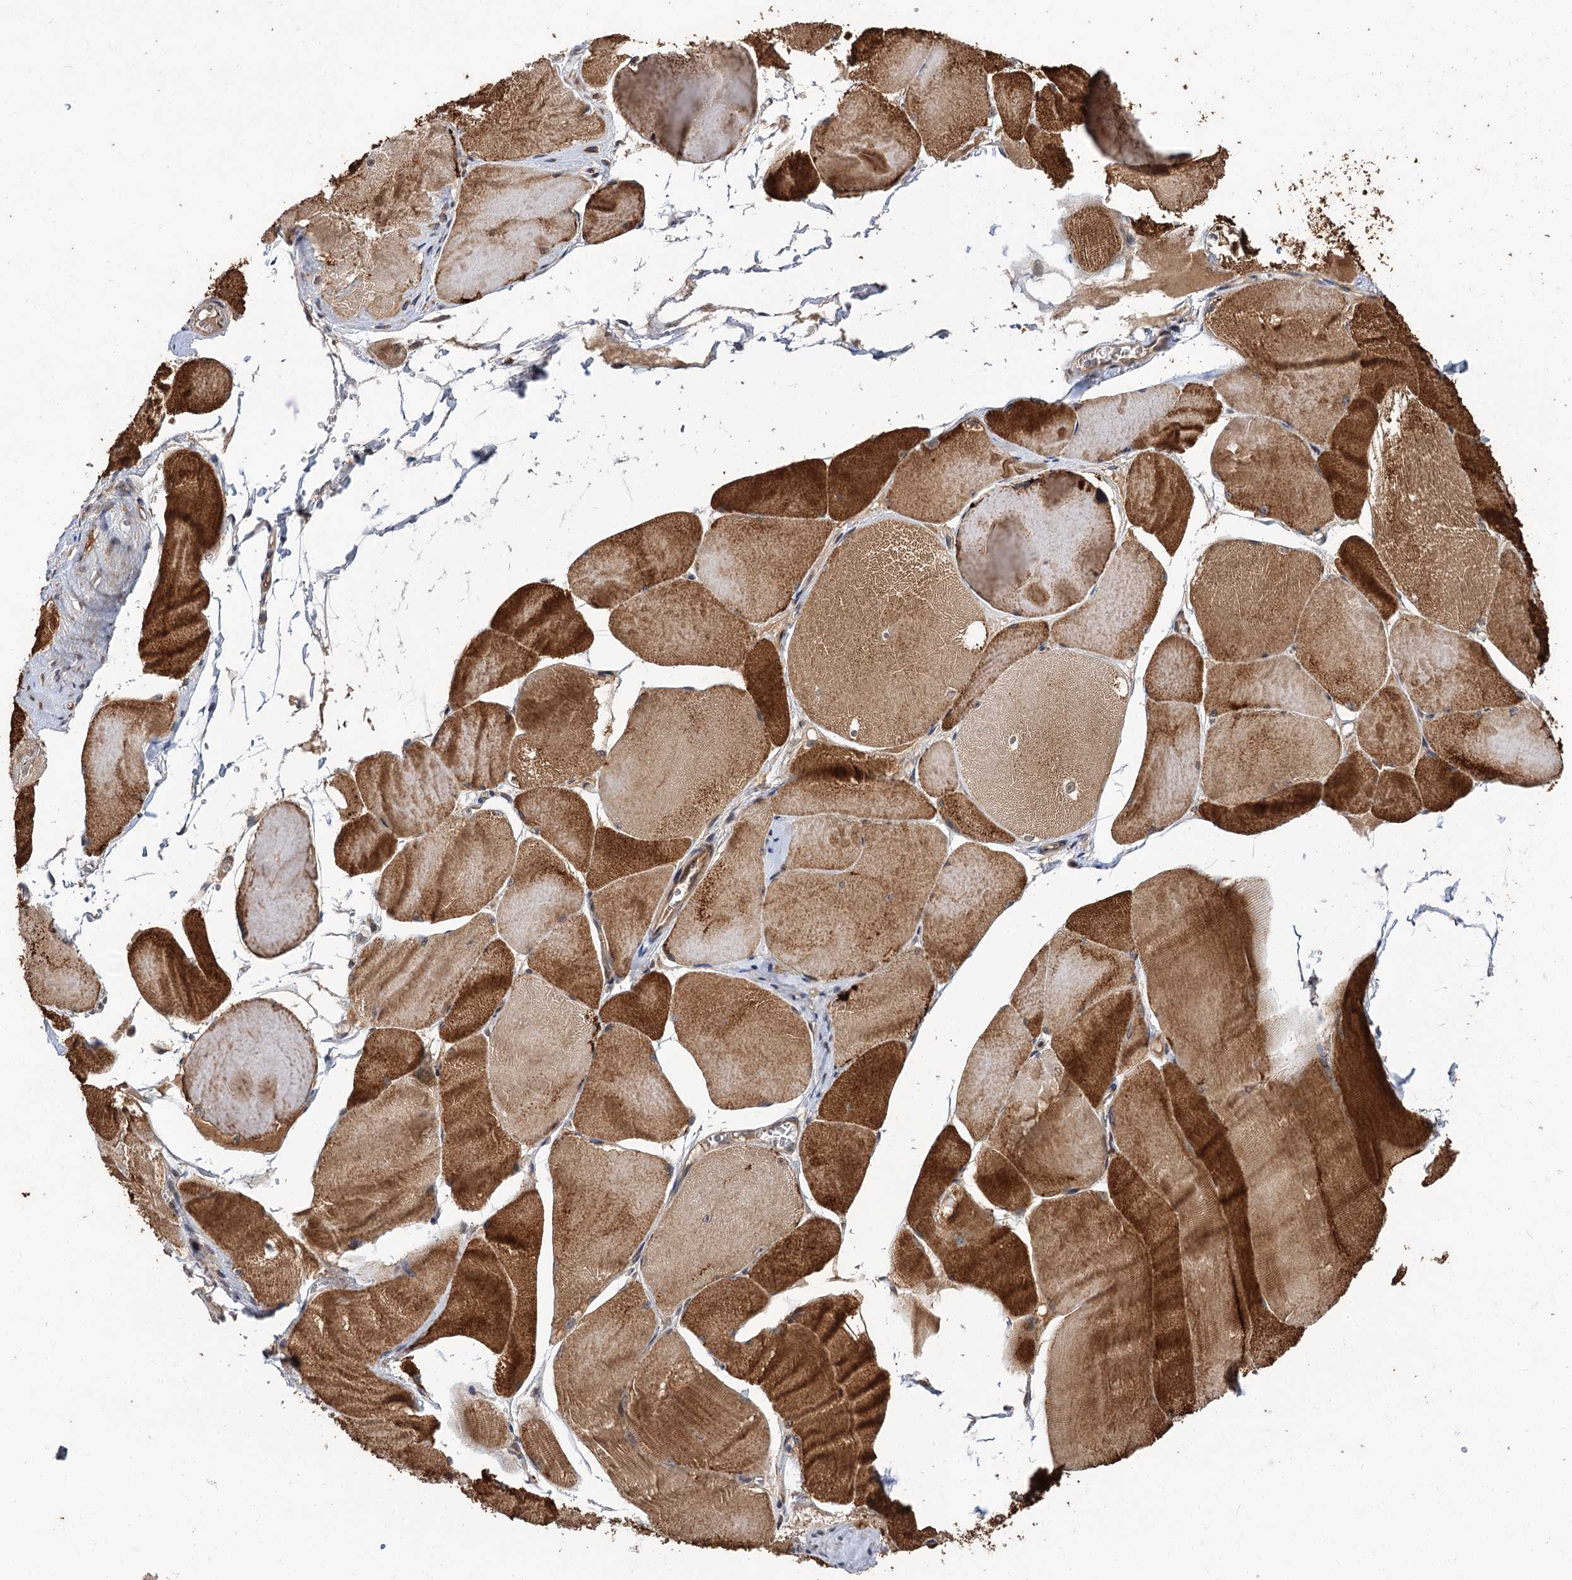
{"staining": {"intensity": "strong", "quantity": ">75%", "location": "cytoplasmic/membranous"}, "tissue": "skeletal muscle", "cell_type": "Myocytes", "image_type": "normal", "snomed": [{"axis": "morphology", "description": "Normal tissue, NOS"}, {"axis": "morphology", "description": "Basal cell carcinoma"}, {"axis": "topography", "description": "Skeletal muscle"}], "caption": "Immunohistochemistry image of normal human skeletal muscle stained for a protein (brown), which reveals high levels of strong cytoplasmic/membranous expression in about >75% of myocytes.", "gene": "FBXW8", "patient": {"sex": "female", "age": 64}}